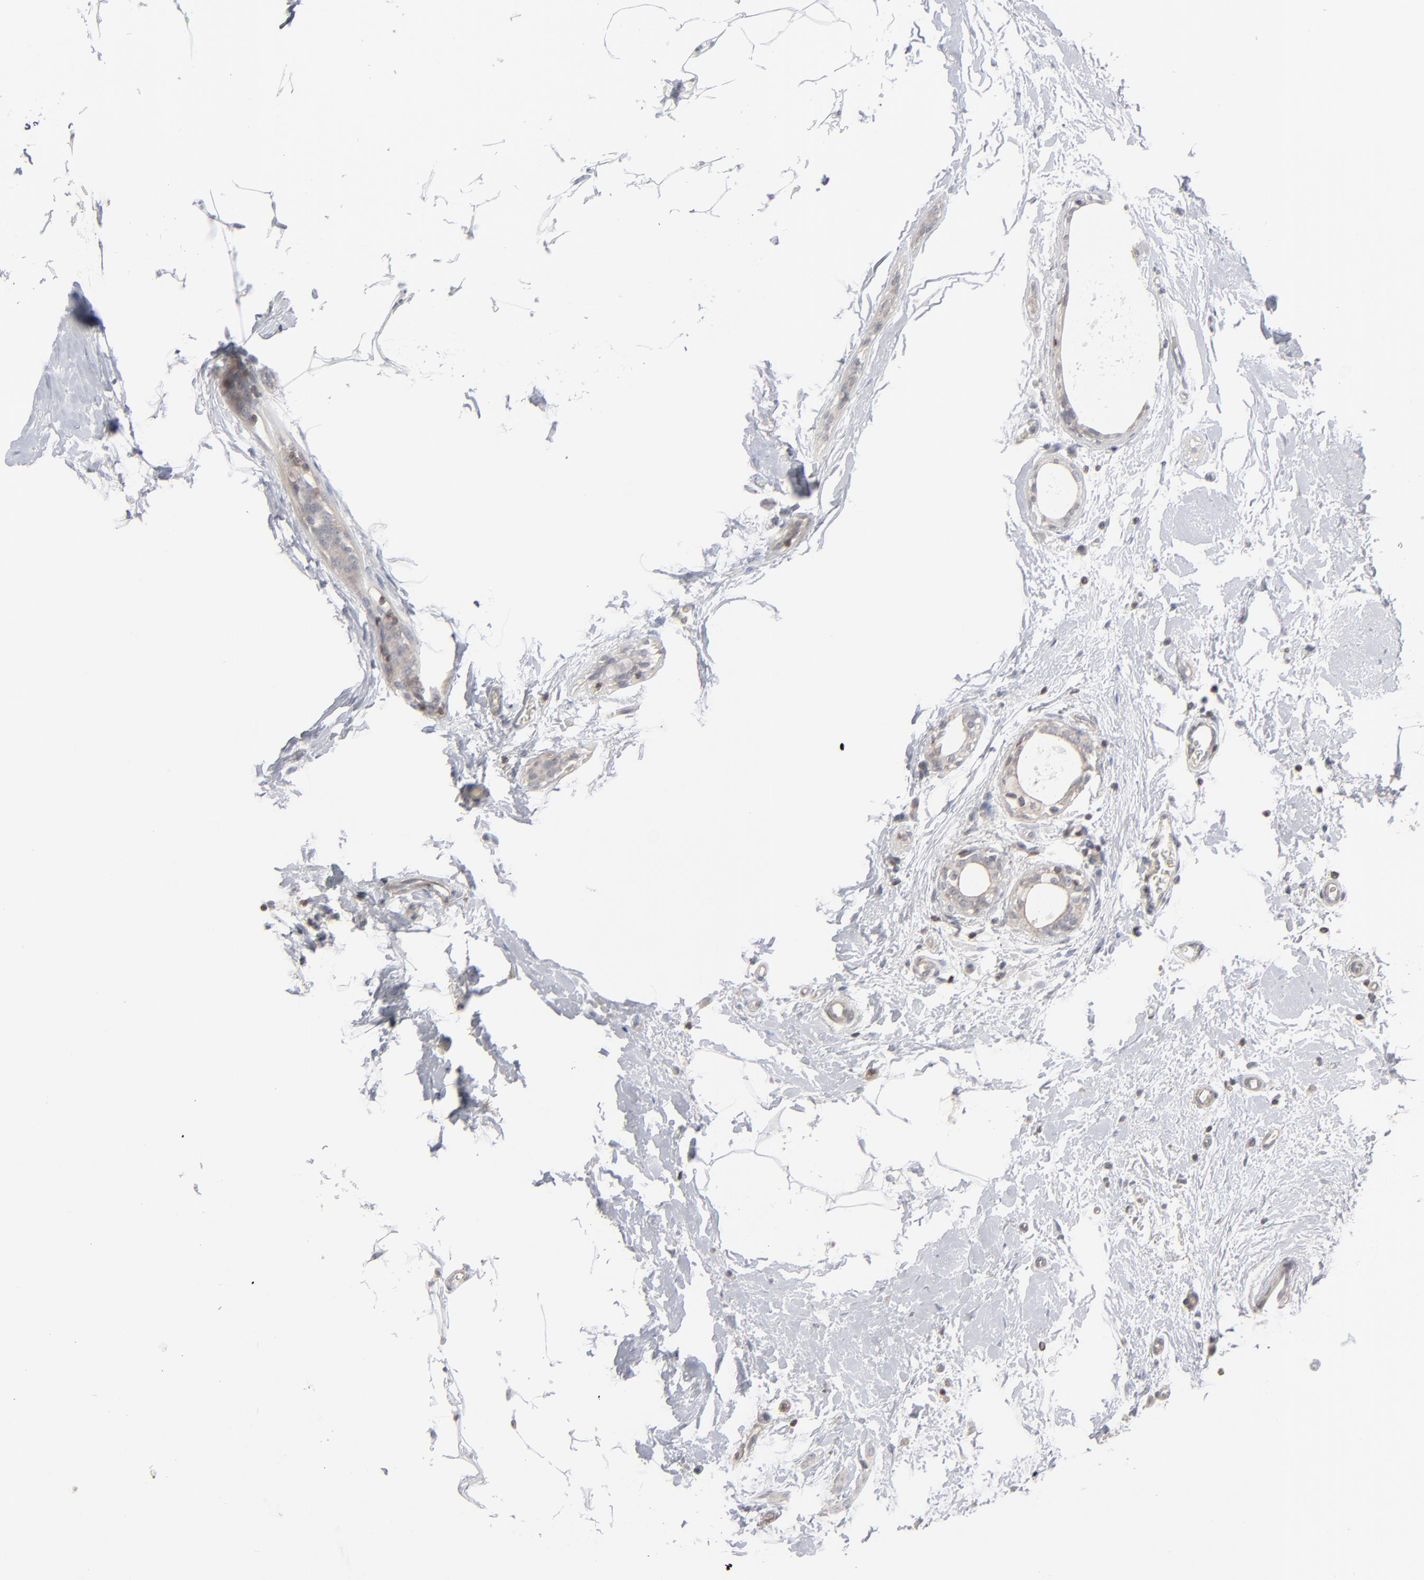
{"staining": {"intensity": "weak", "quantity": ">75%", "location": "cytoplasmic/membranous"}, "tissue": "breast cancer", "cell_type": "Tumor cells", "image_type": "cancer", "snomed": [{"axis": "morphology", "description": "Lobular carcinoma"}, {"axis": "topography", "description": "Breast"}], "caption": "Protein staining of breast cancer tissue shows weak cytoplasmic/membranous positivity in about >75% of tumor cells.", "gene": "STAT4", "patient": {"sex": "female", "age": 55}}